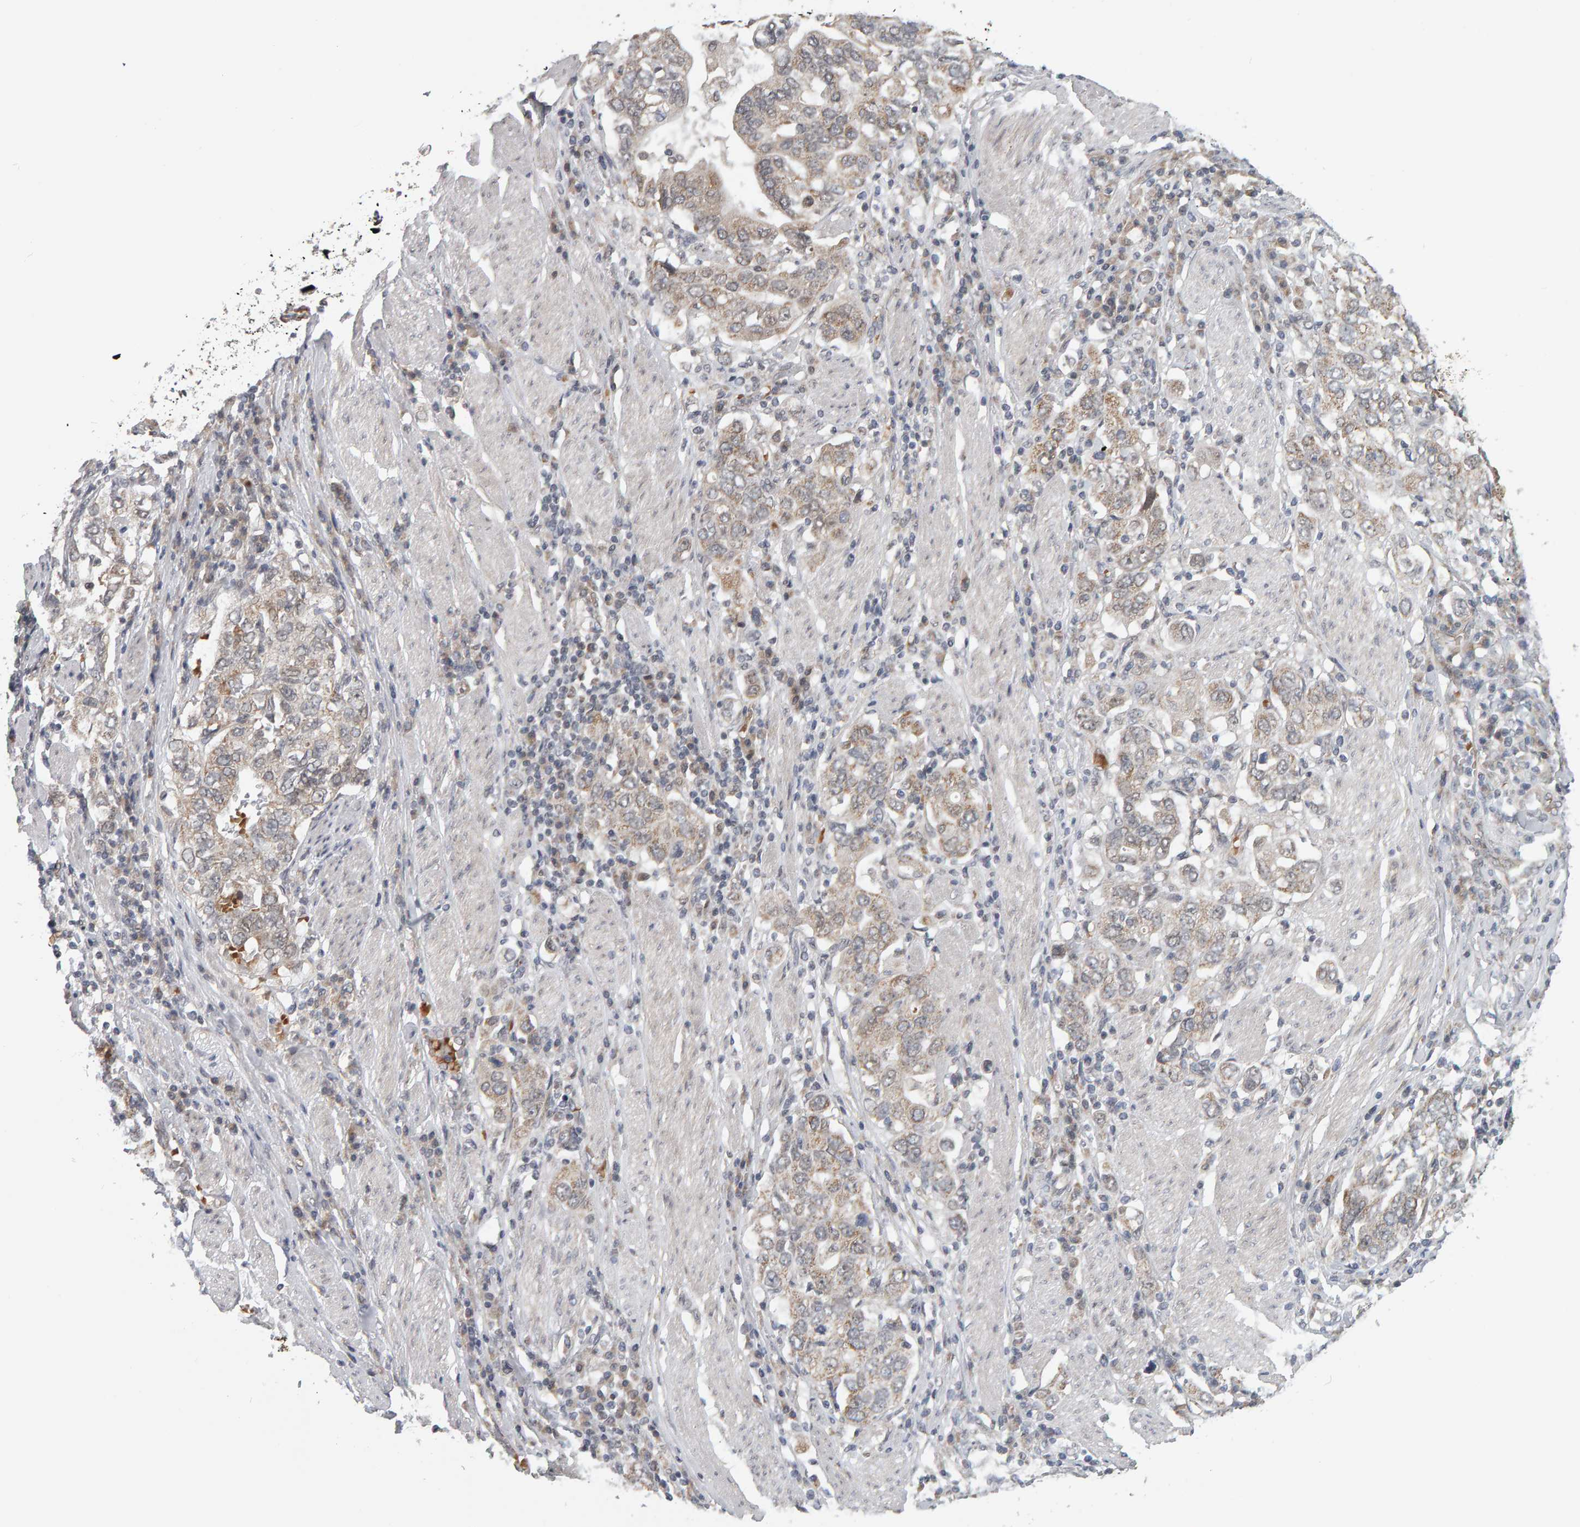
{"staining": {"intensity": "weak", "quantity": ">75%", "location": "cytoplasmic/membranous"}, "tissue": "stomach cancer", "cell_type": "Tumor cells", "image_type": "cancer", "snomed": [{"axis": "morphology", "description": "Adenocarcinoma, NOS"}, {"axis": "topography", "description": "Stomach, upper"}], "caption": "Adenocarcinoma (stomach) tissue shows weak cytoplasmic/membranous positivity in approximately >75% of tumor cells", "gene": "DAP3", "patient": {"sex": "male", "age": 62}}